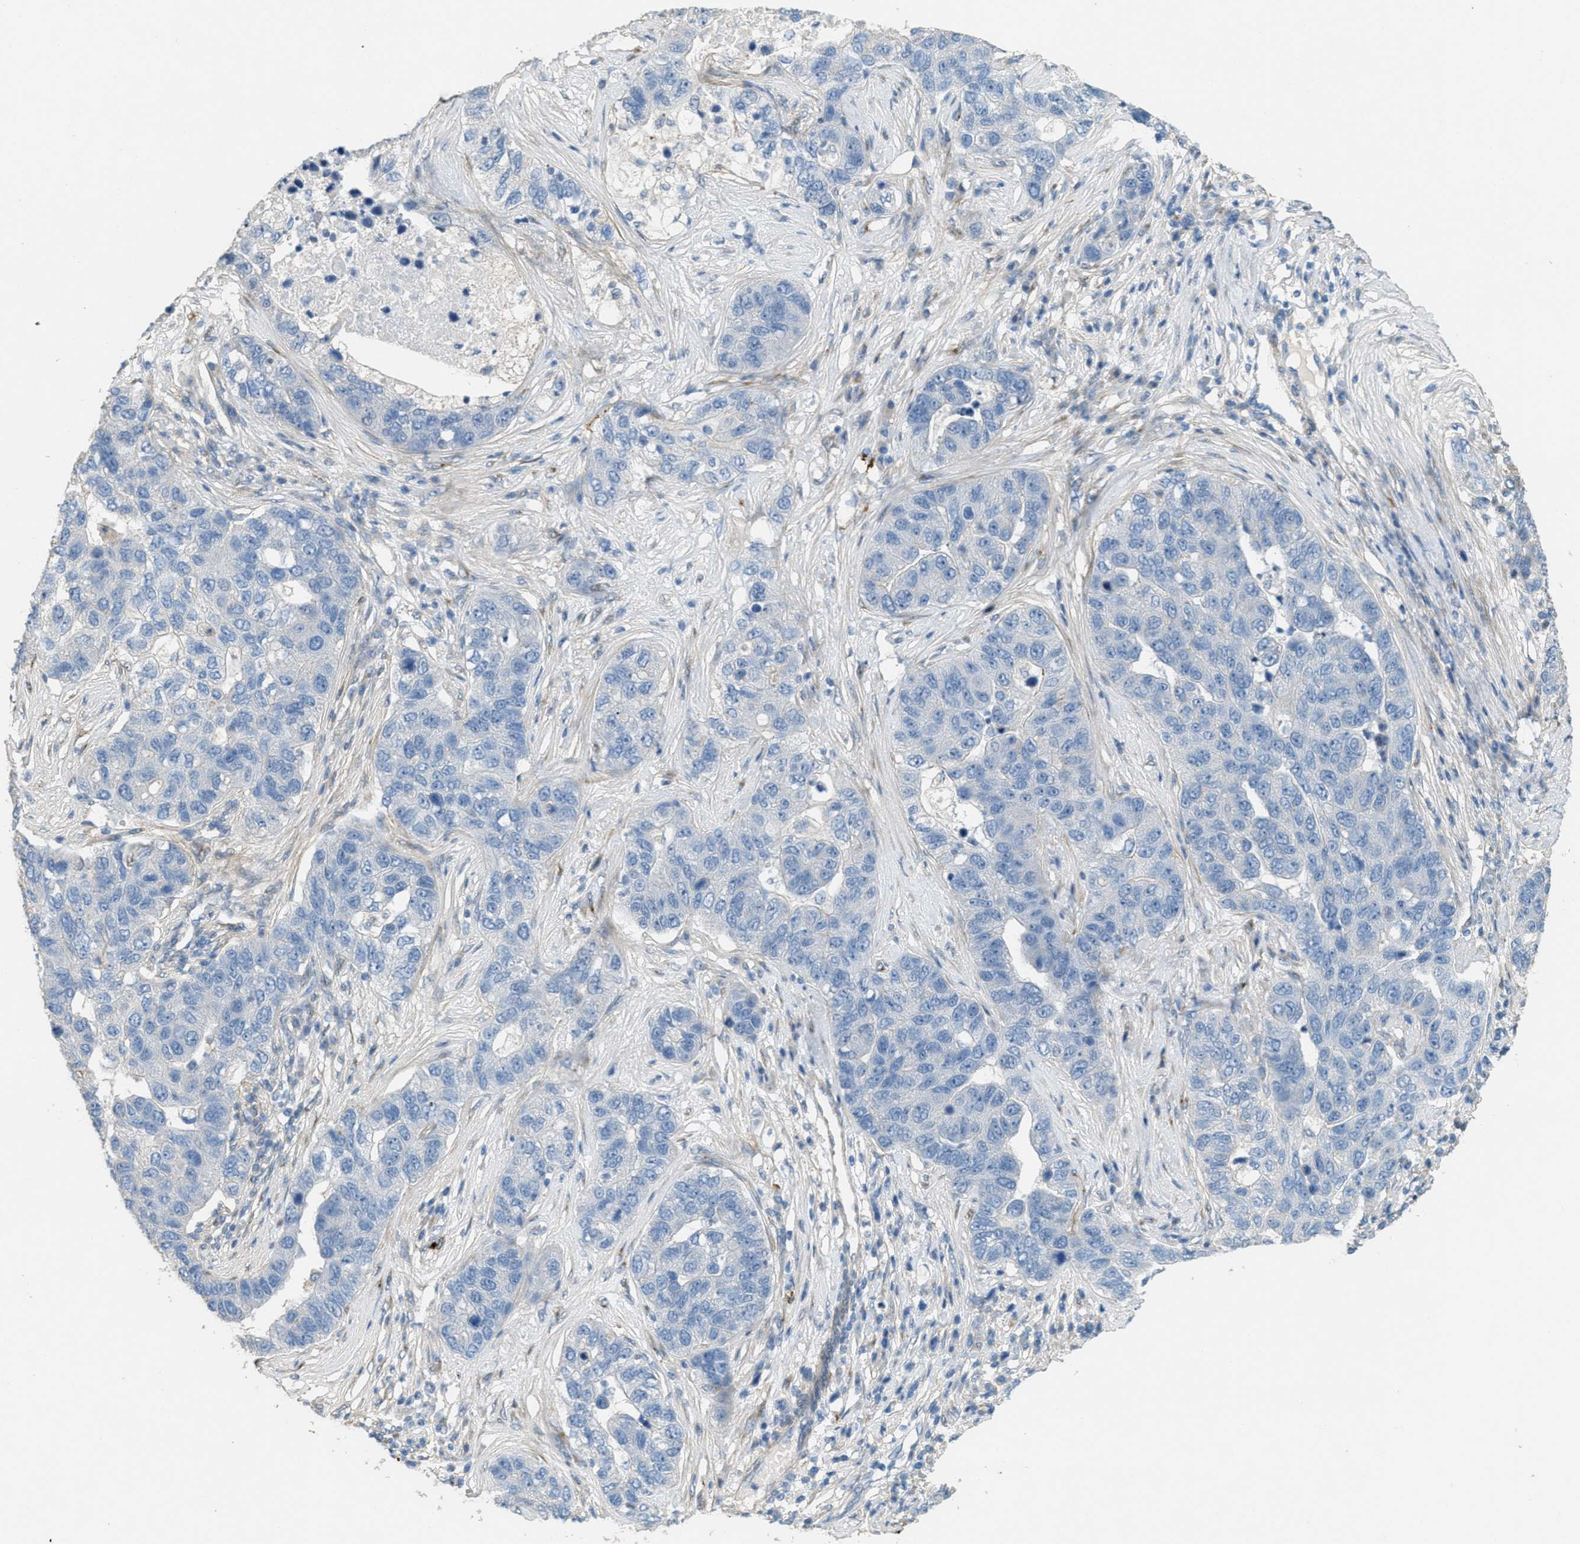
{"staining": {"intensity": "negative", "quantity": "none", "location": "none"}, "tissue": "pancreatic cancer", "cell_type": "Tumor cells", "image_type": "cancer", "snomed": [{"axis": "morphology", "description": "Adenocarcinoma, NOS"}, {"axis": "topography", "description": "Pancreas"}], "caption": "A photomicrograph of human adenocarcinoma (pancreatic) is negative for staining in tumor cells. (DAB (3,3'-diaminobenzidine) immunohistochemistry visualized using brightfield microscopy, high magnification).", "gene": "ADCY5", "patient": {"sex": "female", "age": 61}}